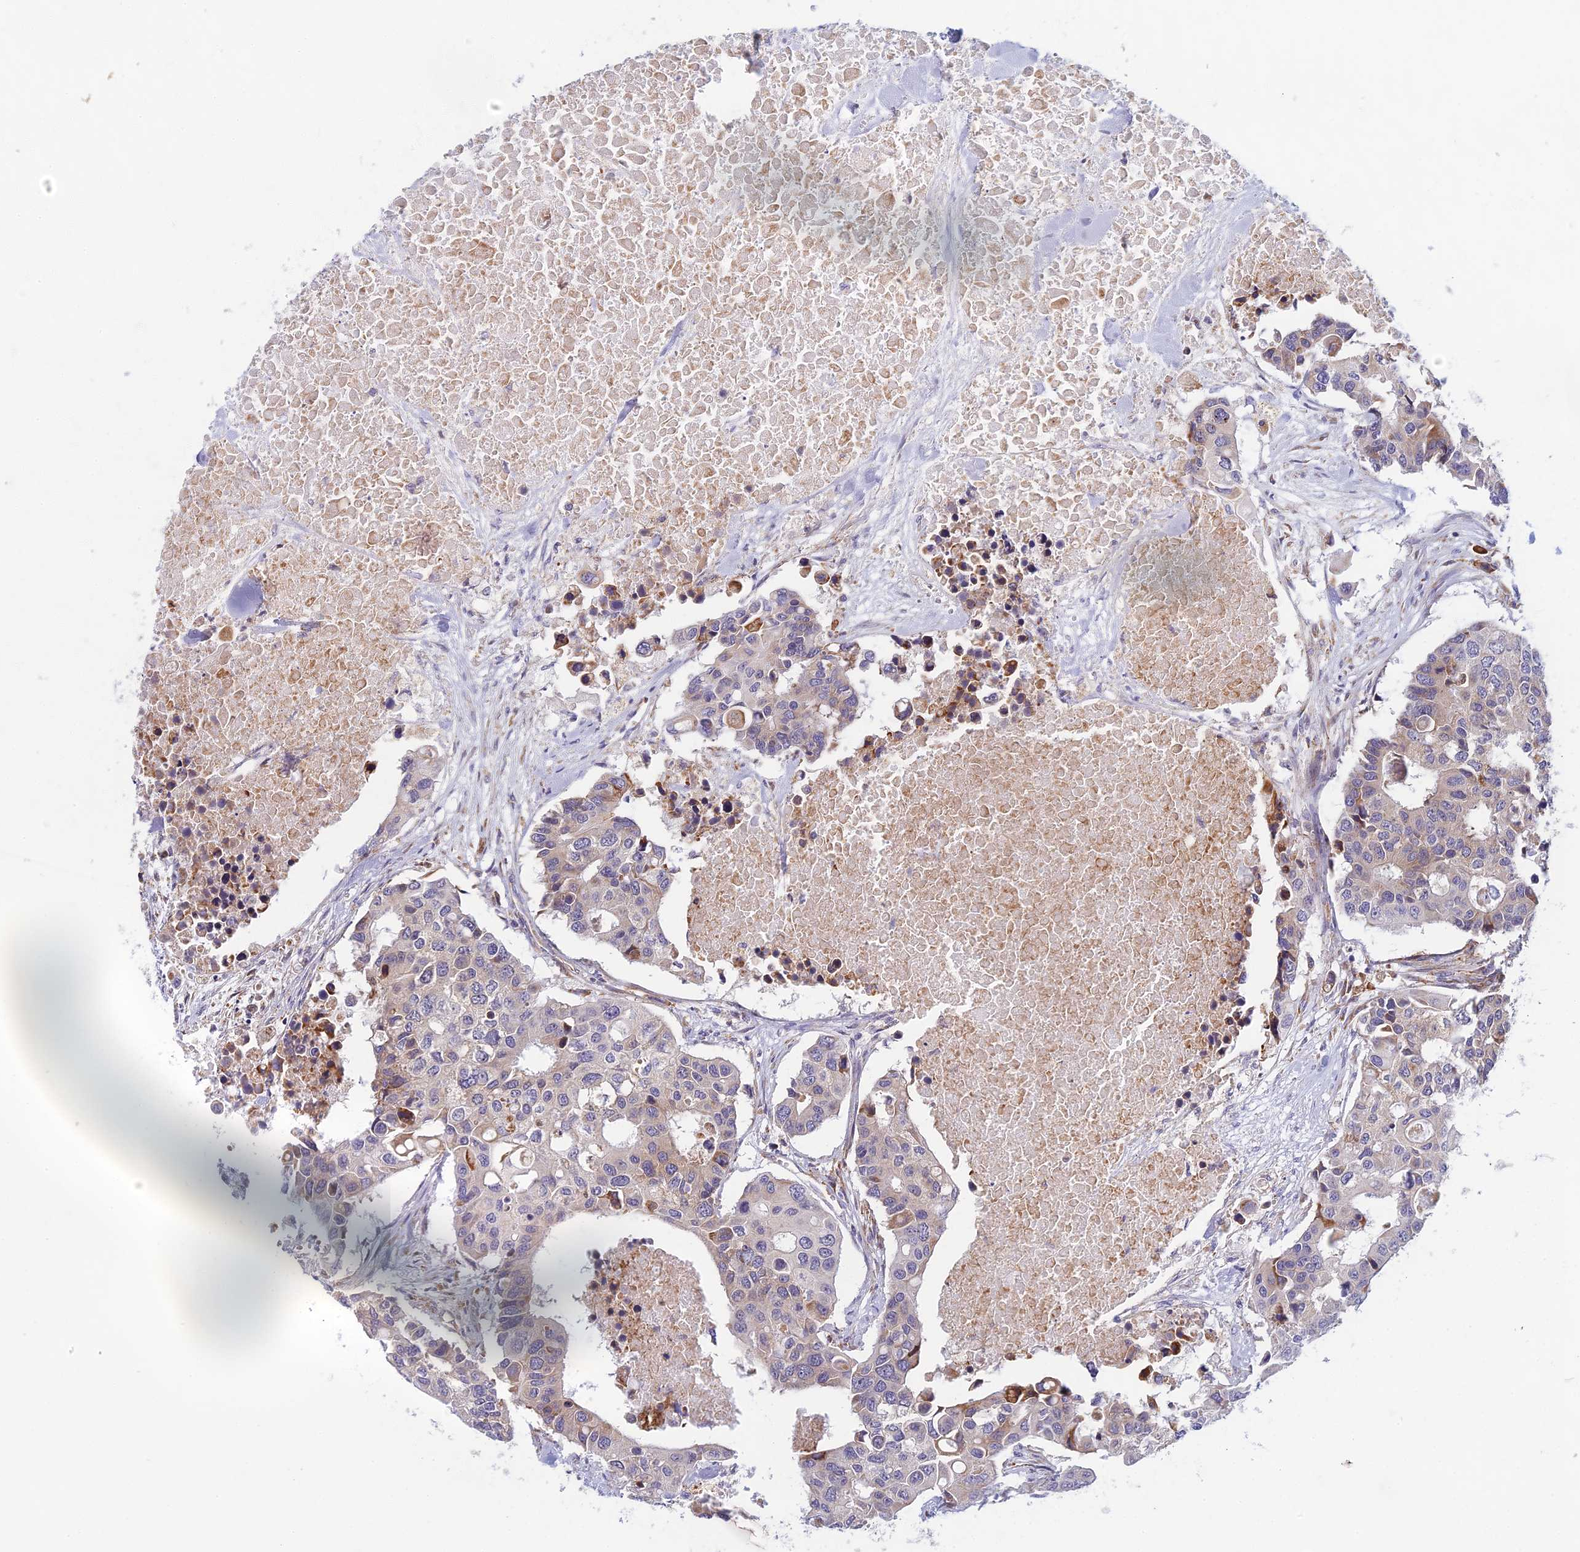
{"staining": {"intensity": "negative", "quantity": "none", "location": "none"}, "tissue": "colorectal cancer", "cell_type": "Tumor cells", "image_type": "cancer", "snomed": [{"axis": "morphology", "description": "Adenocarcinoma, NOS"}, {"axis": "topography", "description": "Colon"}], "caption": "High power microscopy photomicrograph of an IHC micrograph of adenocarcinoma (colorectal), revealing no significant staining in tumor cells.", "gene": "DDX51", "patient": {"sex": "male", "age": 77}}